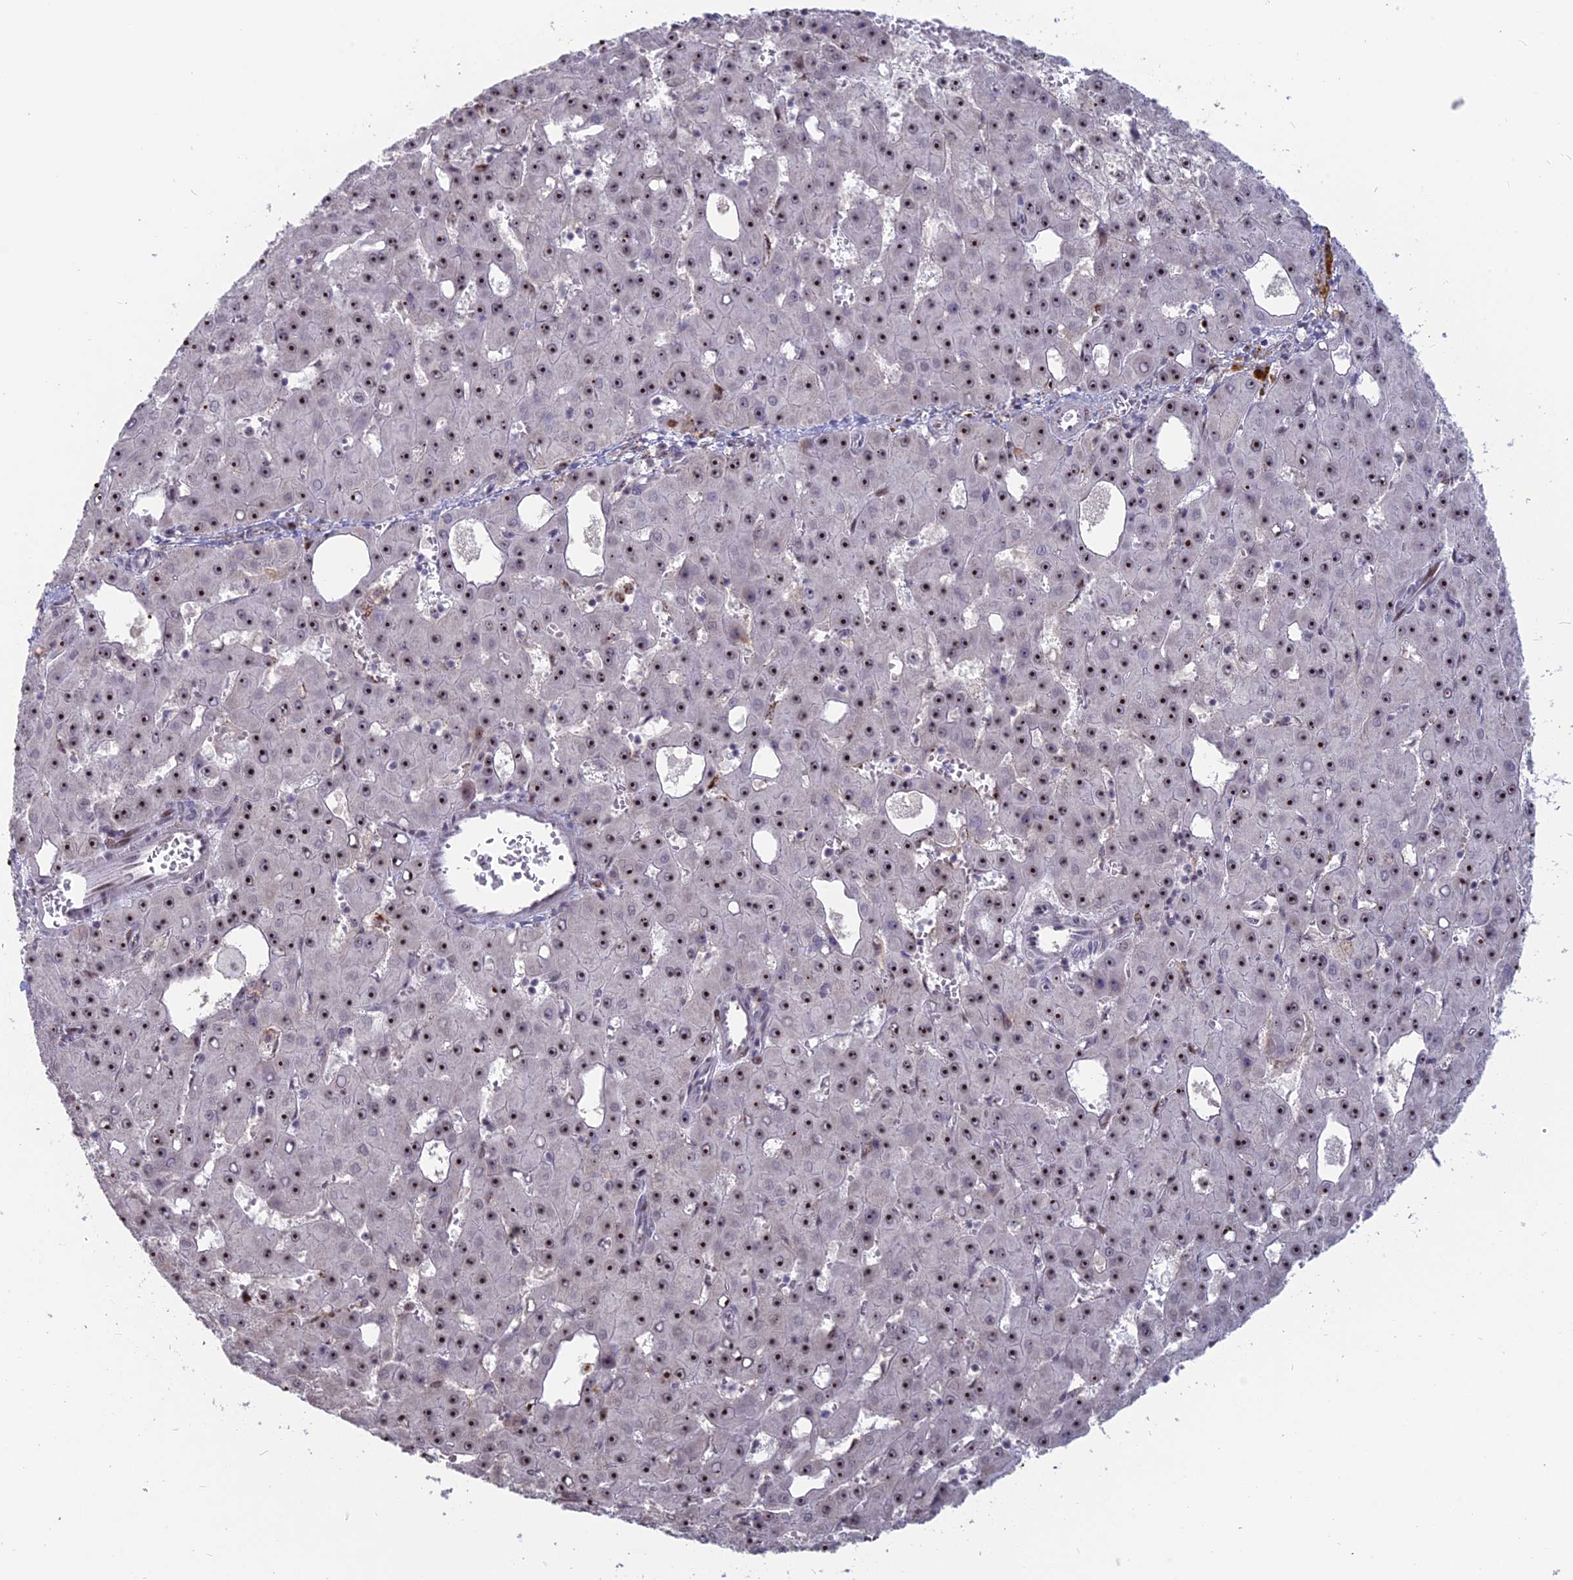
{"staining": {"intensity": "moderate", "quantity": ">75%", "location": "nuclear"}, "tissue": "liver cancer", "cell_type": "Tumor cells", "image_type": "cancer", "snomed": [{"axis": "morphology", "description": "Carcinoma, Hepatocellular, NOS"}, {"axis": "topography", "description": "Liver"}], "caption": "Liver cancer stained with a protein marker demonstrates moderate staining in tumor cells.", "gene": "FAM131A", "patient": {"sex": "male", "age": 47}}